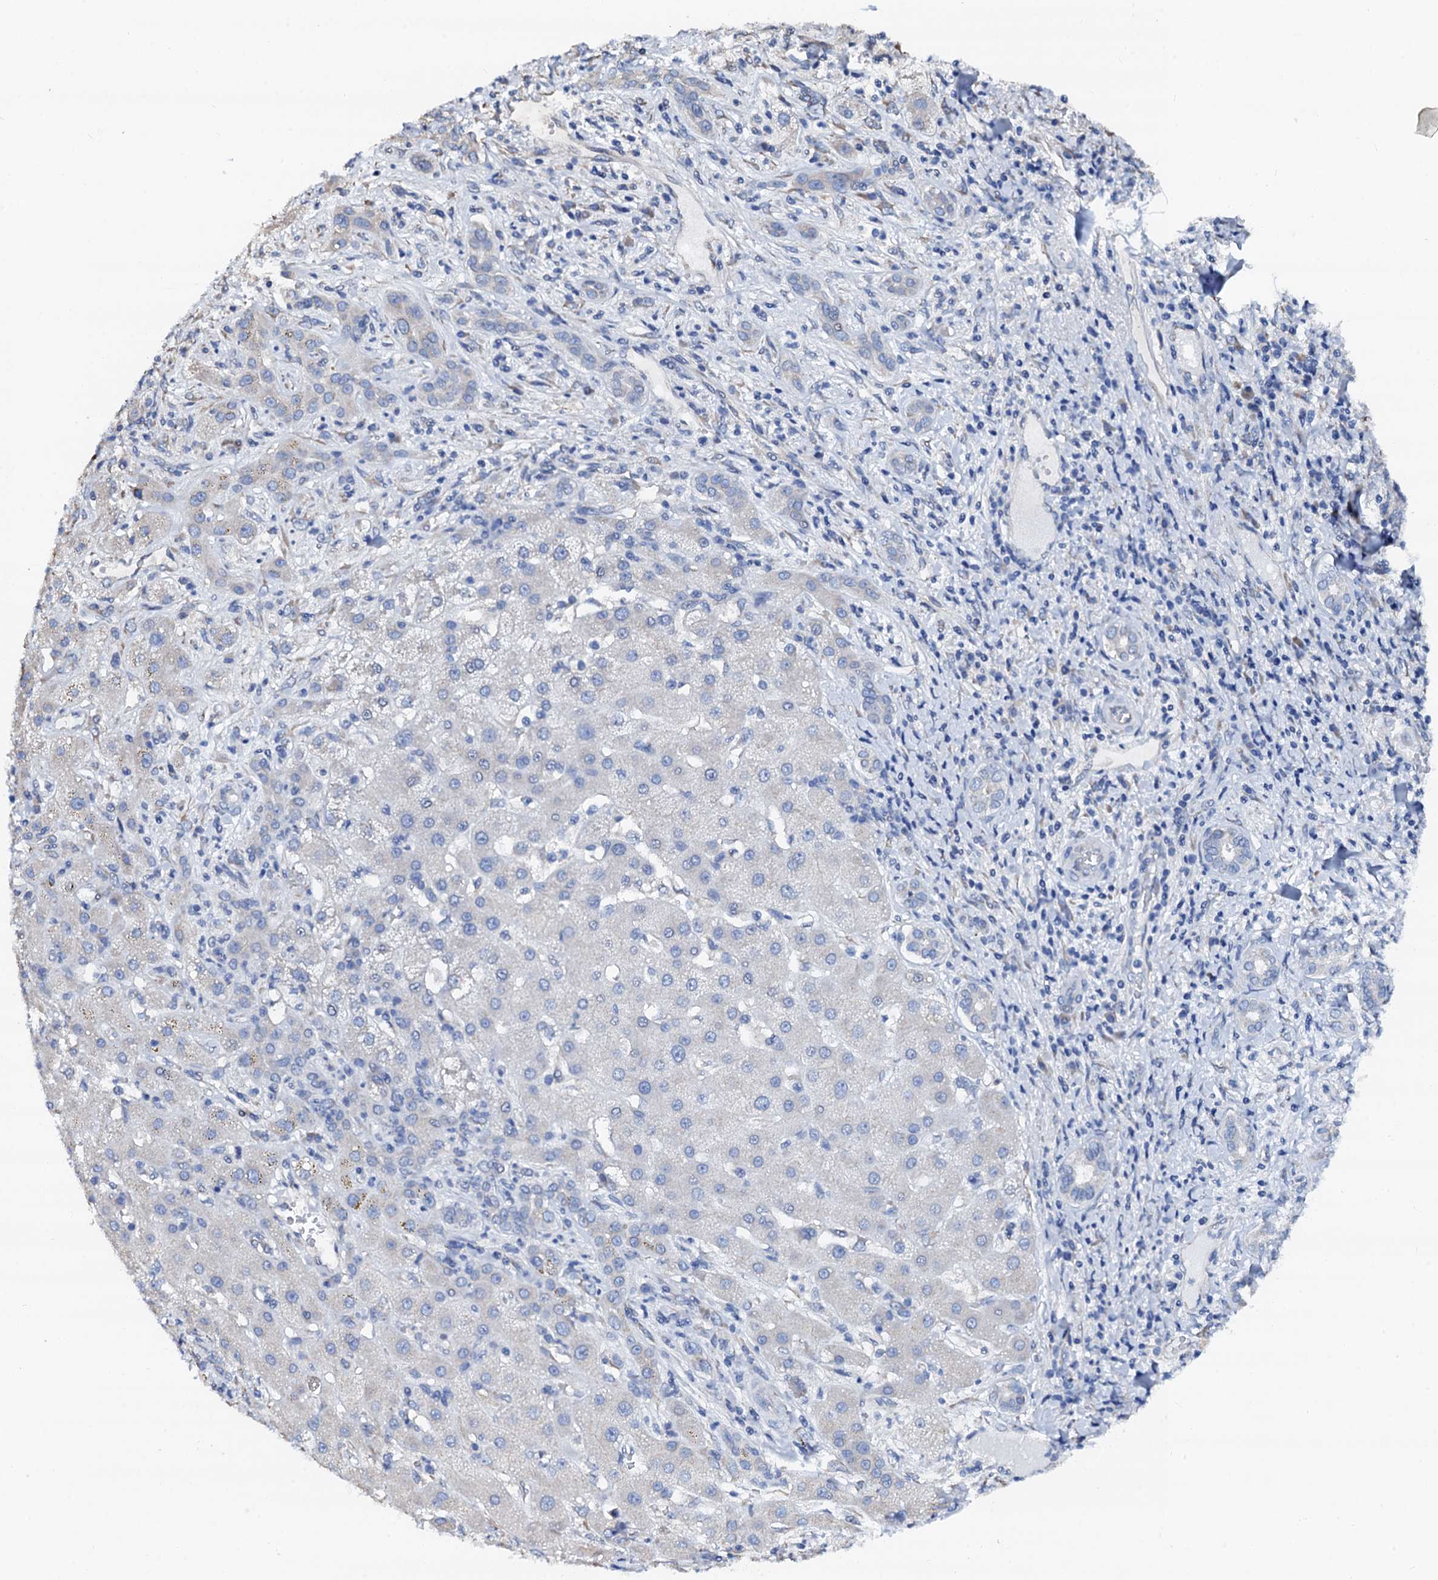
{"staining": {"intensity": "negative", "quantity": "none", "location": "none"}, "tissue": "liver cancer", "cell_type": "Tumor cells", "image_type": "cancer", "snomed": [{"axis": "morphology", "description": "Carcinoma, Hepatocellular, NOS"}, {"axis": "topography", "description": "Liver"}], "caption": "Liver cancer was stained to show a protein in brown. There is no significant positivity in tumor cells.", "gene": "AKAP3", "patient": {"sex": "male", "age": 65}}